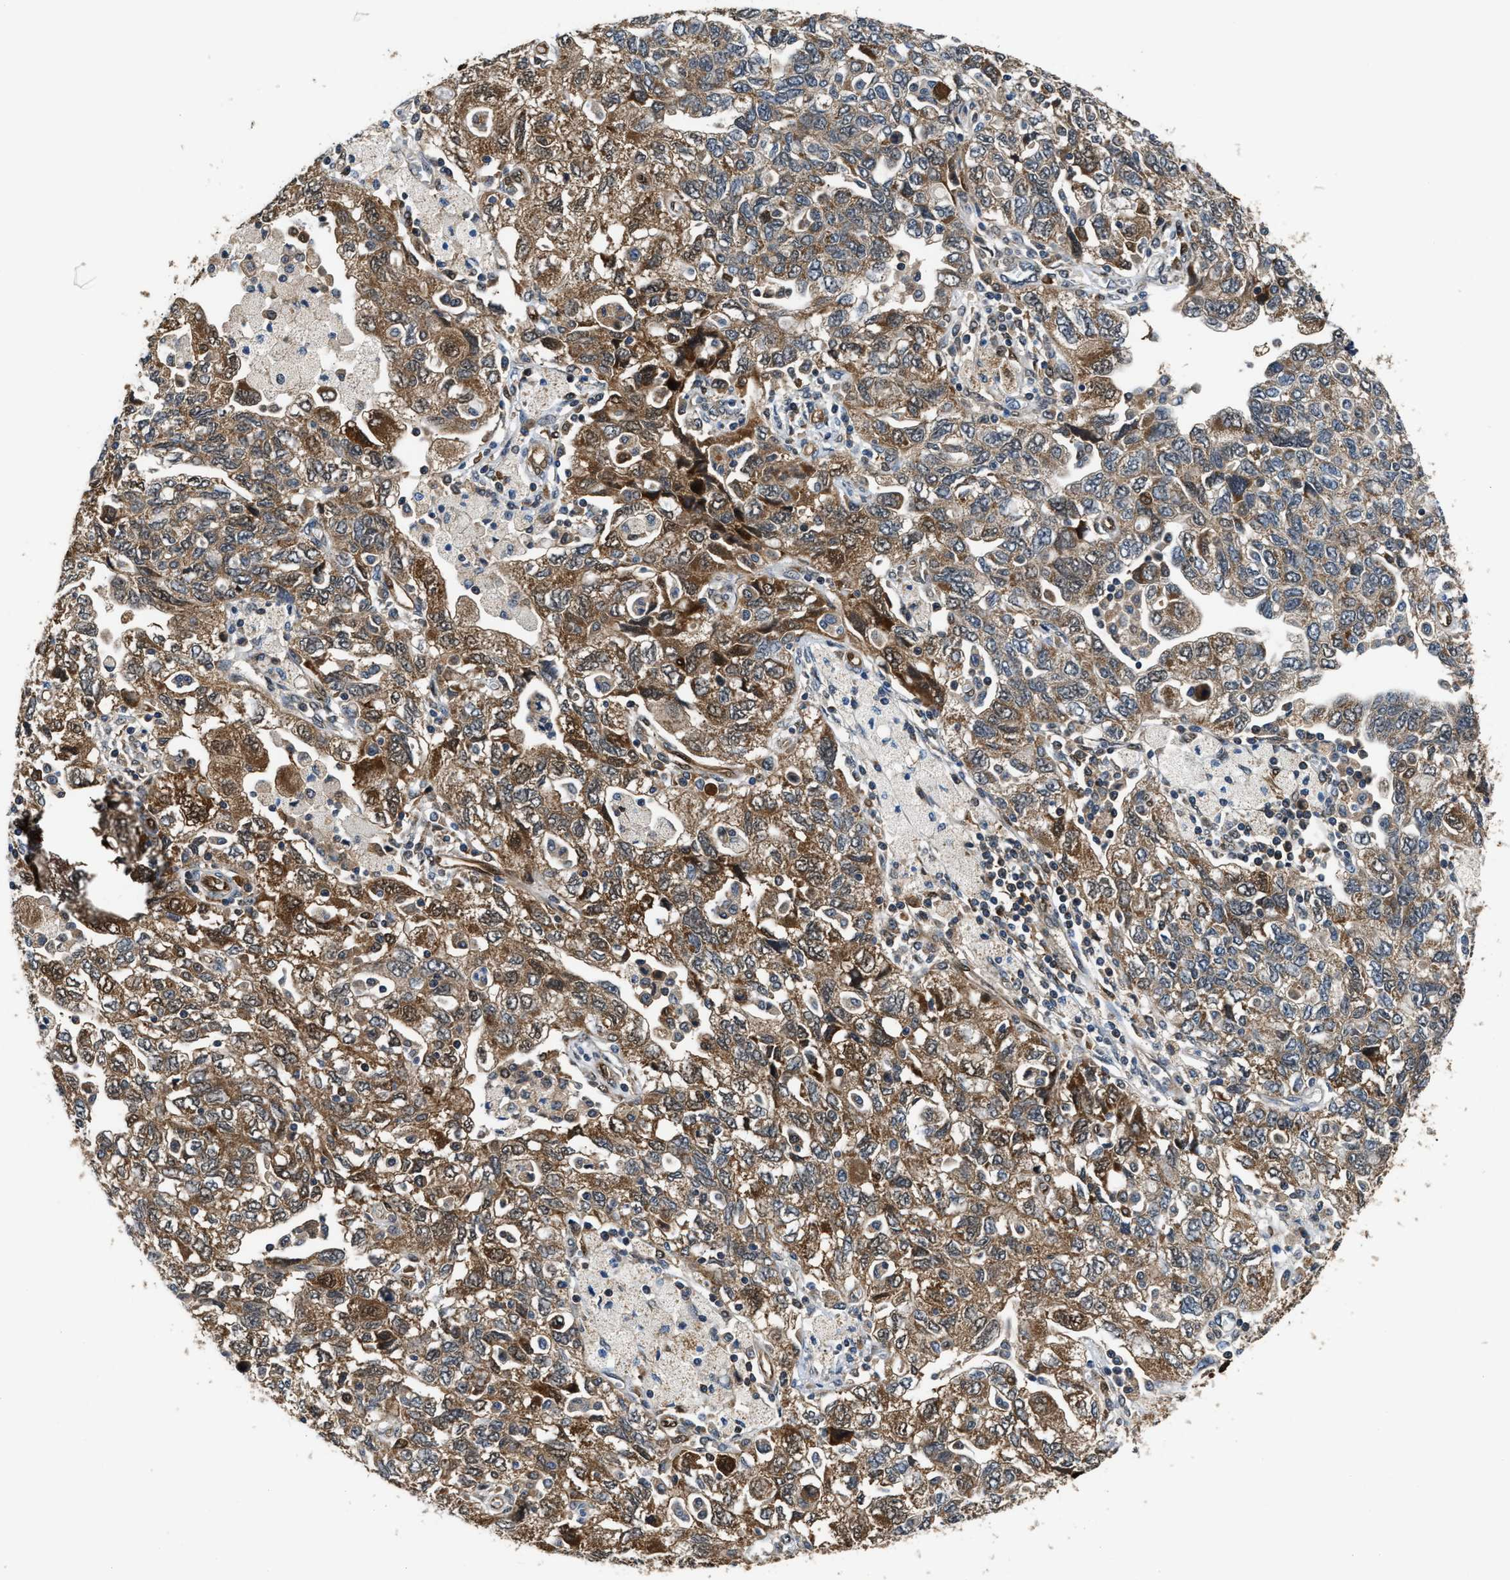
{"staining": {"intensity": "moderate", "quantity": ">75%", "location": "cytoplasmic/membranous"}, "tissue": "ovarian cancer", "cell_type": "Tumor cells", "image_type": "cancer", "snomed": [{"axis": "morphology", "description": "Carcinoma, NOS"}, {"axis": "morphology", "description": "Cystadenocarcinoma, serous, NOS"}, {"axis": "topography", "description": "Ovary"}], "caption": "Immunohistochemical staining of human ovarian cancer exhibits moderate cytoplasmic/membranous protein staining in approximately >75% of tumor cells.", "gene": "PPA1", "patient": {"sex": "female", "age": 69}}